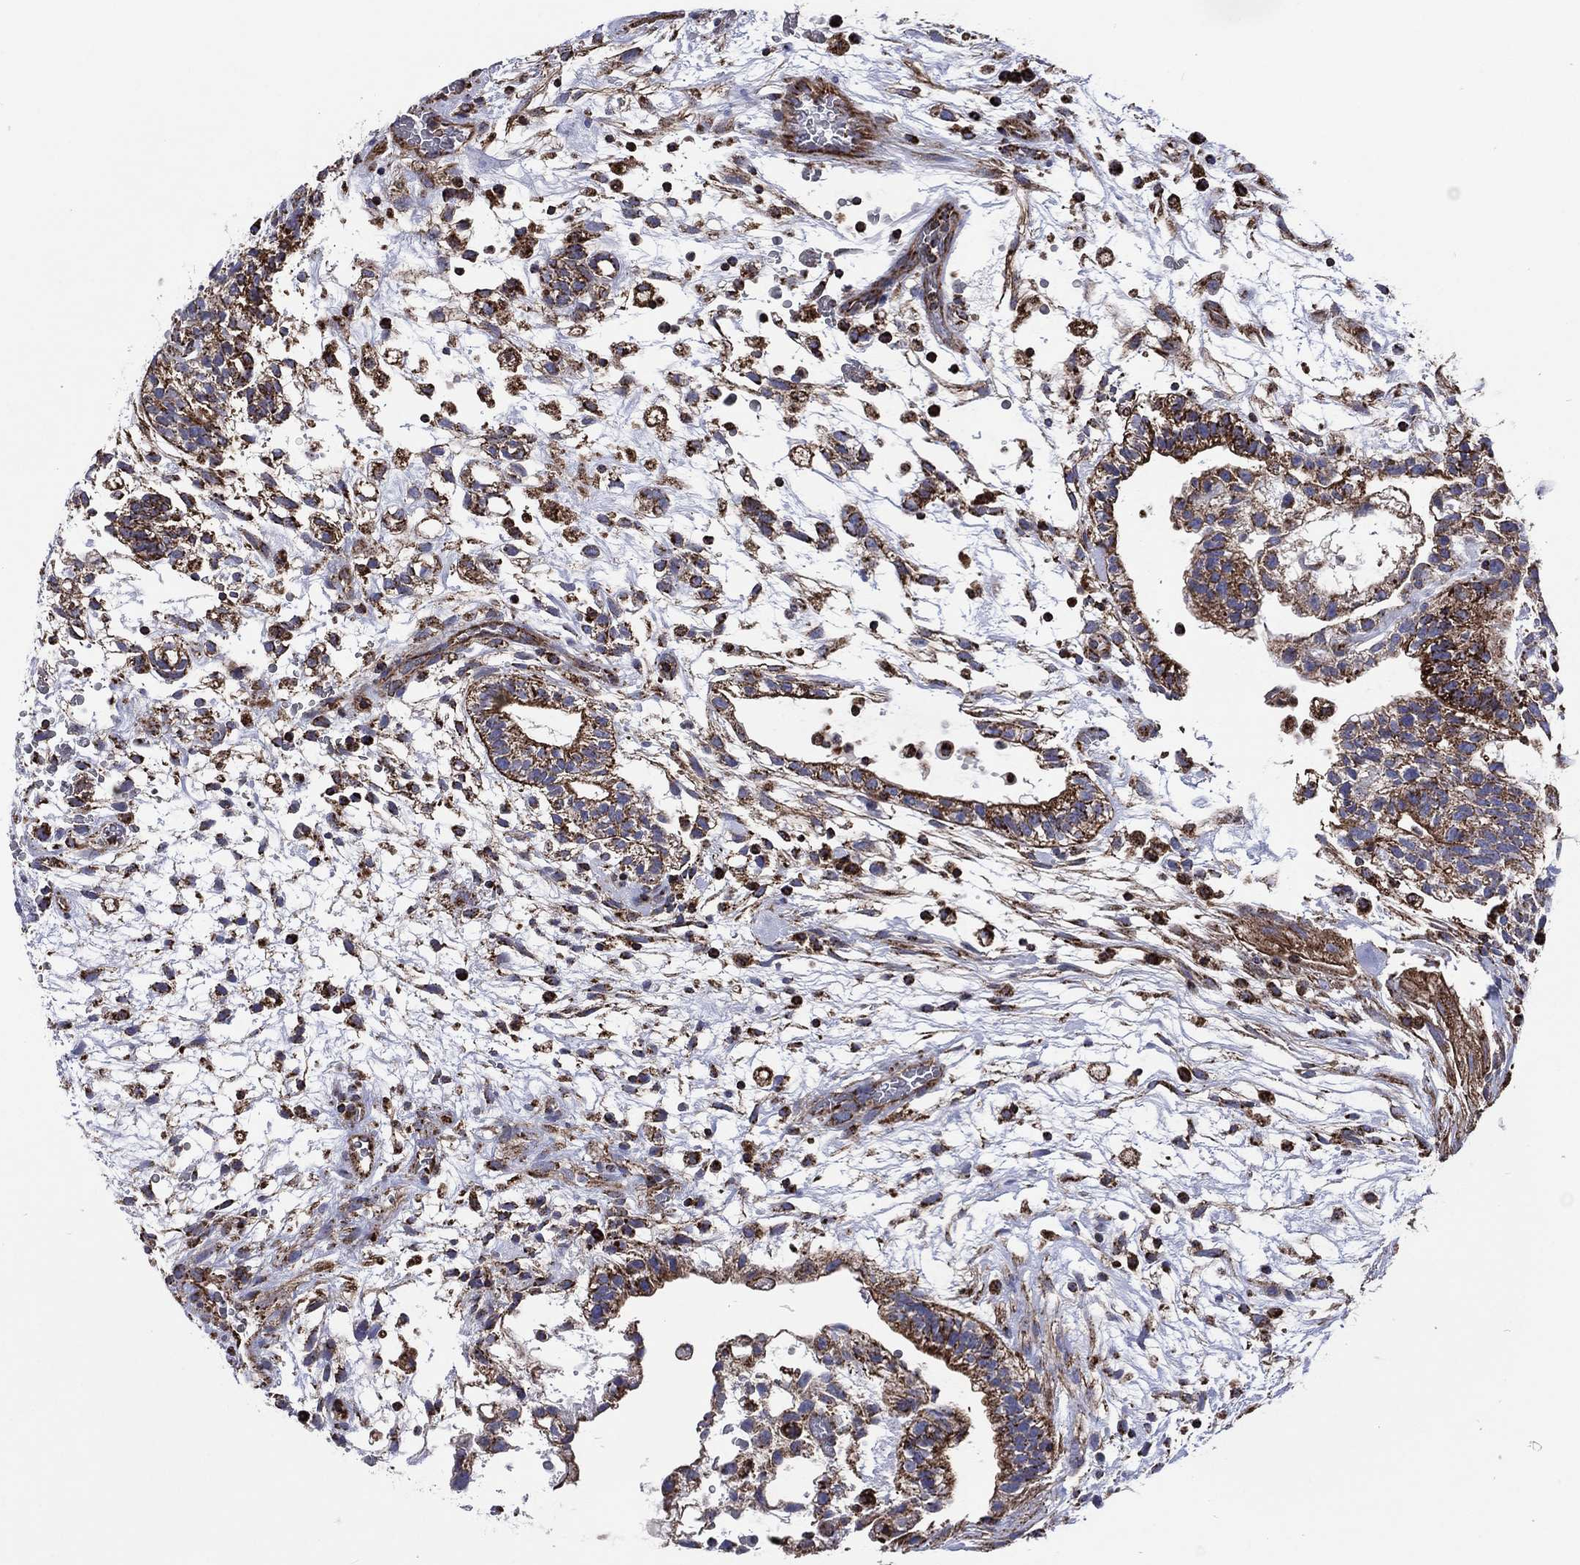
{"staining": {"intensity": "strong", "quantity": "<25%", "location": "cytoplasmic/membranous"}, "tissue": "testis cancer", "cell_type": "Tumor cells", "image_type": "cancer", "snomed": [{"axis": "morphology", "description": "Normal tissue, NOS"}, {"axis": "morphology", "description": "Carcinoma, Embryonal, NOS"}, {"axis": "topography", "description": "Testis"}], "caption": "Testis cancer stained with a brown dye displays strong cytoplasmic/membranous positive staining in about <25% of tumor cells.", "gene": "ANKRD37", "patient": {"sex": "male", "age": 32}}